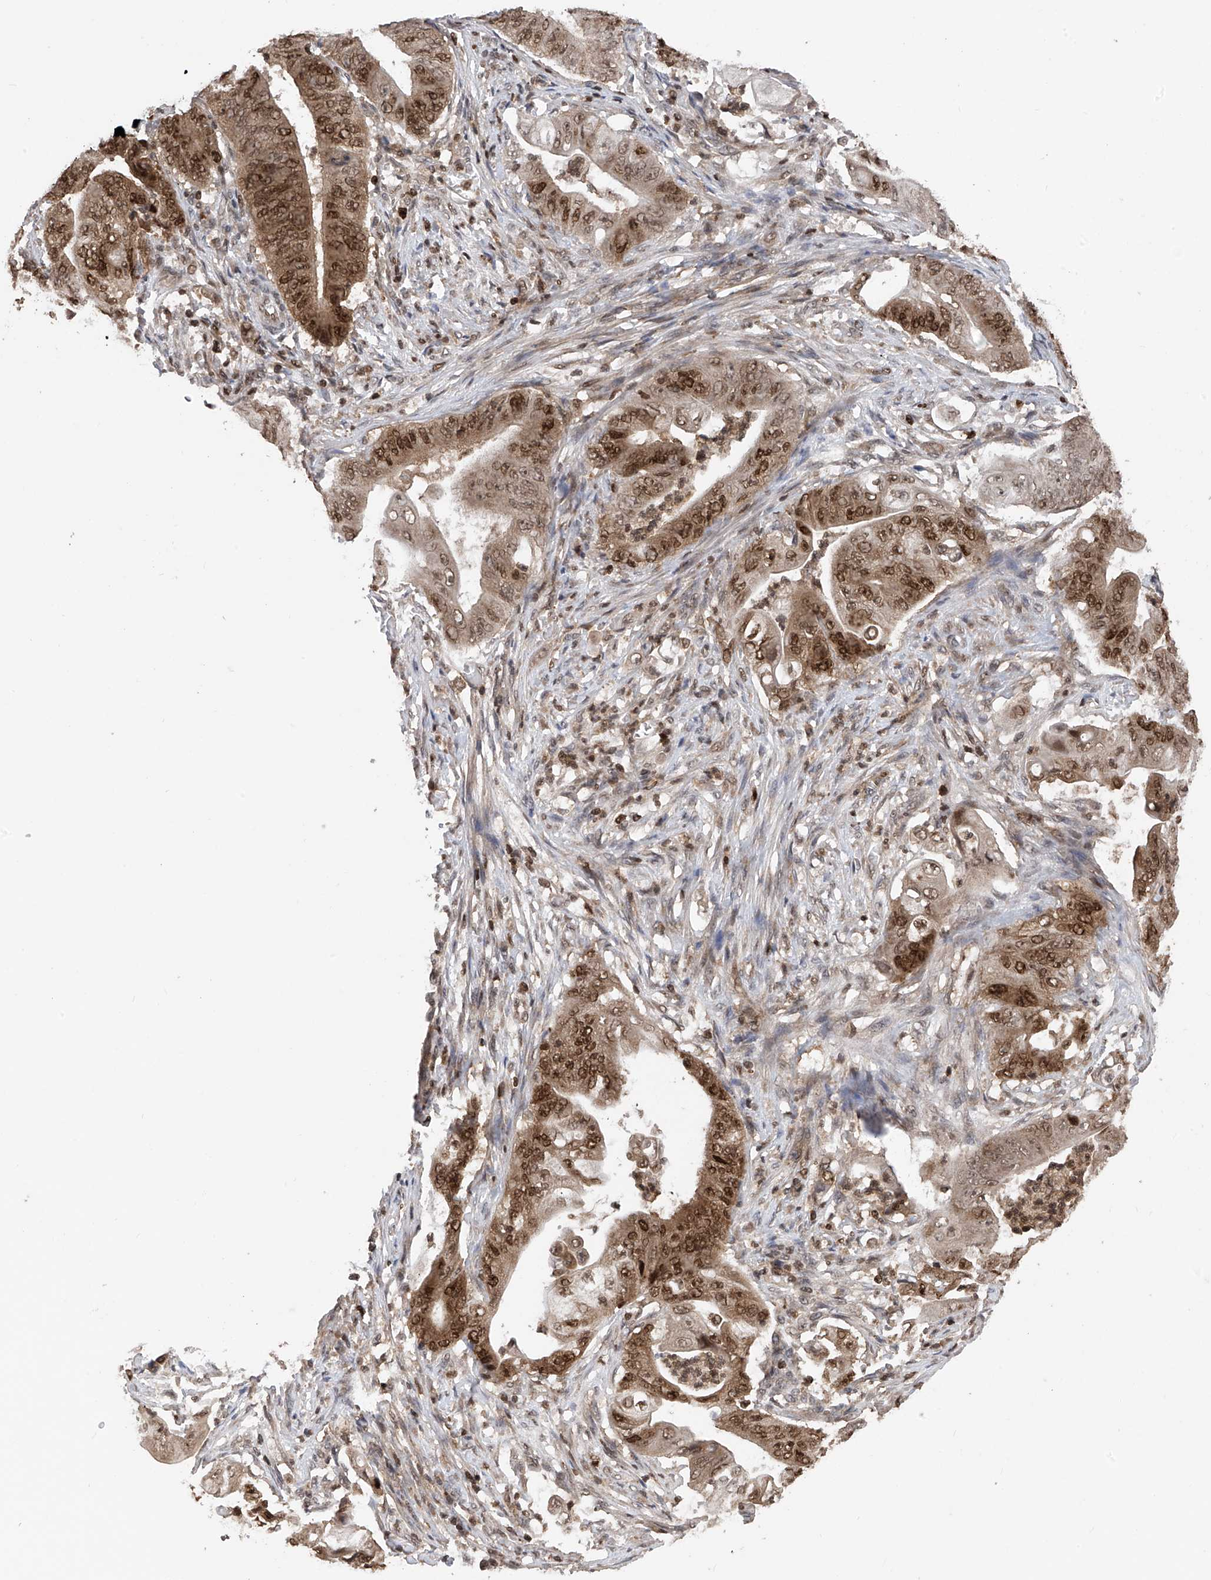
{"staining": {"intensity": "strong", "quantity": ">75%", "location": "cytoplasmic/membranous,nuclear"}, "tissue": "stomach cancer", "cell_type": "Tumor cells", "image_type": "cancer", "snomed": [{"axis": "morphology", "description": "Adenocarcinoma, NOS"}, {"axis": "topography", "description": "Stomach"}], "caption": "Tumor cells display high levels of strong cytoplasmic/membranous and nuclear positivity in about >75% of cells in stomach cancer. The staining is performed using DAB (3,3'-diaminobenzidine) brown chromogen to label protein expression. The nuclei are counter-stained blue using hematoxylin.", "gene": "DNAJC9", "patient": {"sex": "female", "age": 73}}